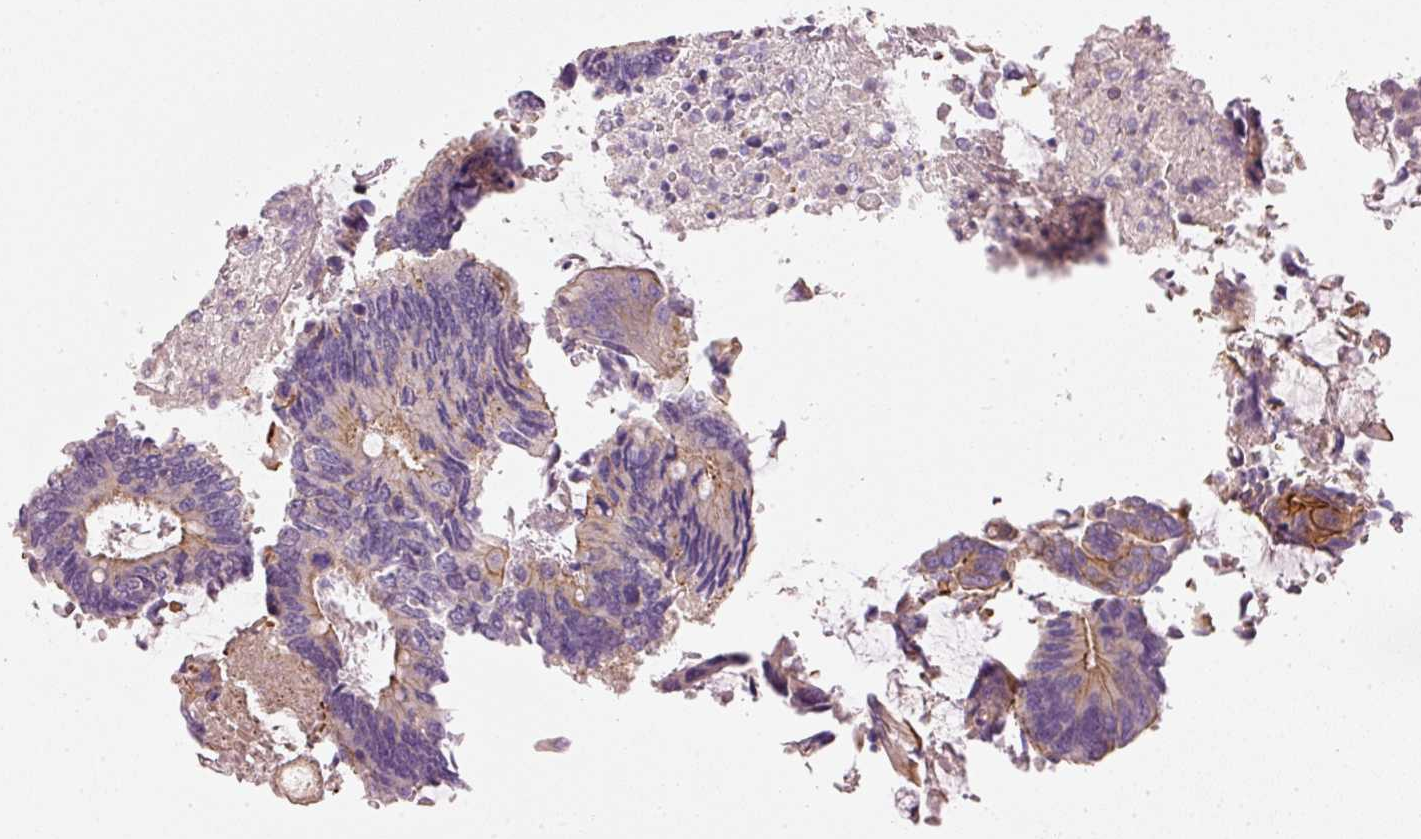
{"staining": {"intensity": "moderate", "quantity": "<25%", "location": "cytoplasmic/membranous"}, "tissue": "colorectal cancer", "cell_type": "Tumor cells", "image_type": "cancer", "snomed": [{"axis": "morphology", "description": "Adenocarcinoma, NOS"}, {"axis": "topography", "description": "Colon"}], "caption": "Immunohistochemical staining of colorectal cancer demonstrates low levels of moderate cytoplasmic/membranous staining in approximately <25% of tumor cells.", "gene": "OSR2", "patient": {"sex": "male", "age": 87}}